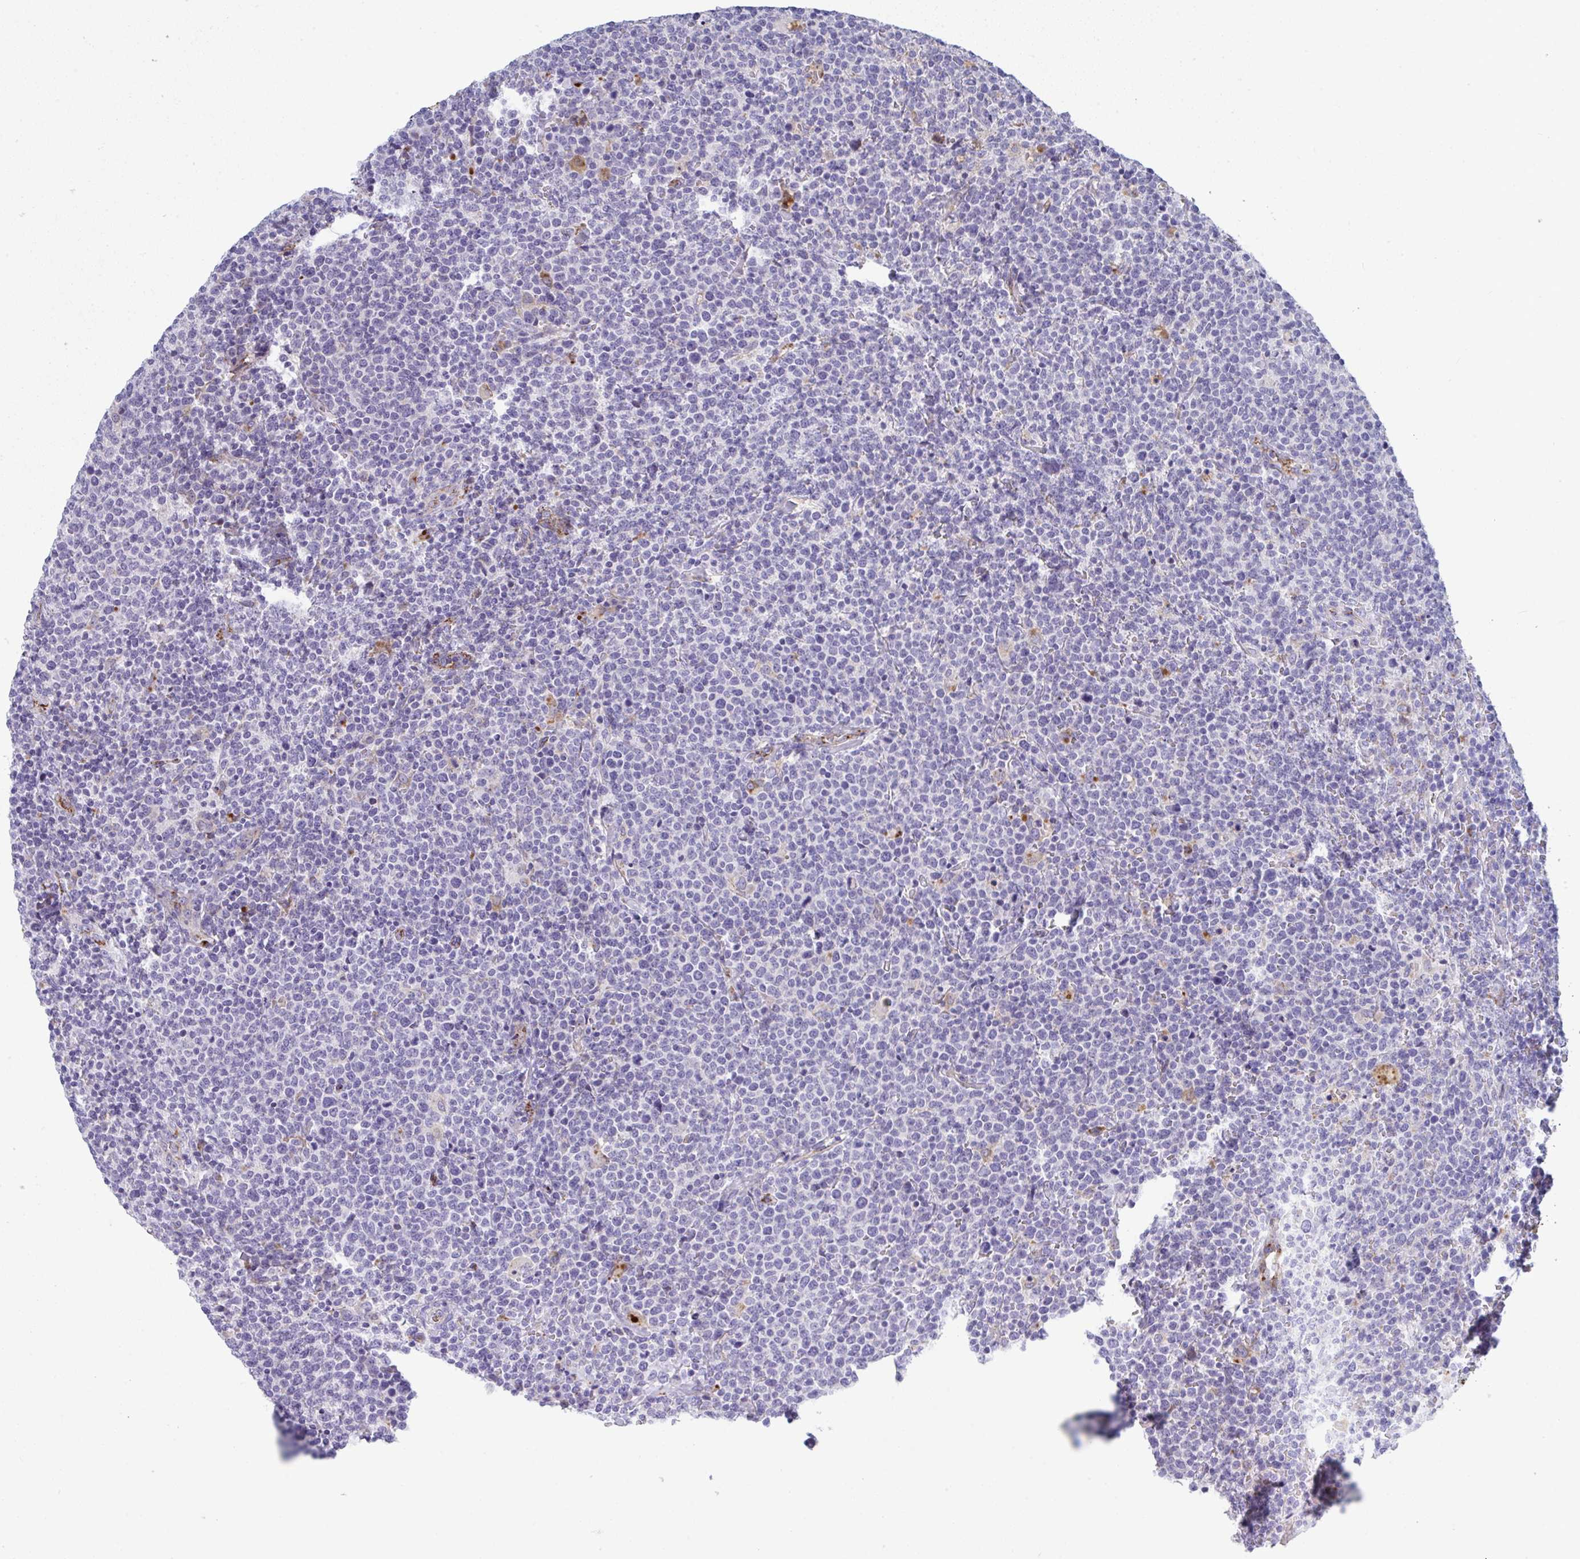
{"staining": {"intensity": "negative", "quantity": "none", "location": "none"}, "tissue": "lymphoma", "cell_type": "Tumor cells", "image_type": "cancer", "snomed": [{"axis": "morphology", "description": "Malignant lymphoma, non-Hodgkin's type, High grade"}, {"axis": "topography", "description": "Lymph node"}], "caption": "Lymphoma was stained to show a protein in brown. There is no significant positivity in tumor cells.", "gene": "TOR1AIP2", "patient": {"sex": "male", "age": 61}}